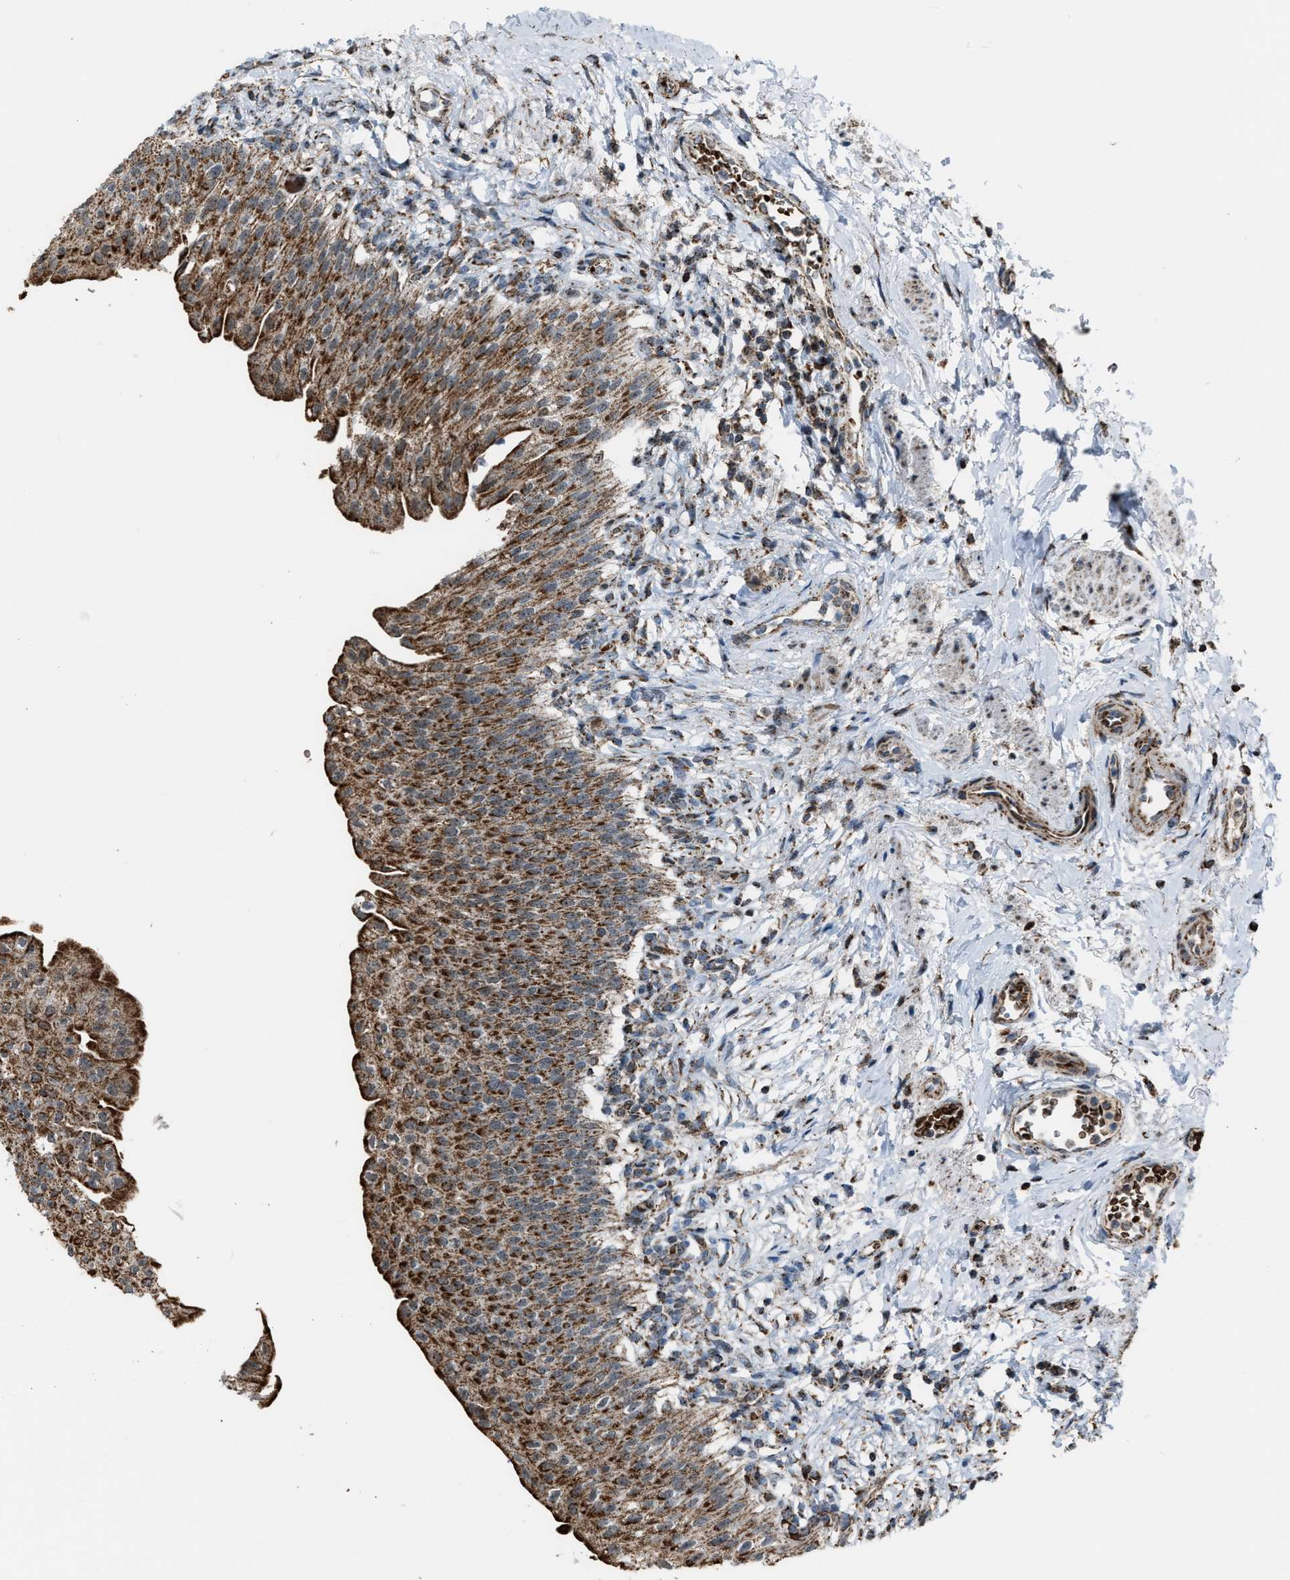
{"staining": {"intensity": "strong", "quantity": ">75%", "location": "cytoplasmic/membranous"}, "tissue": "urinary bladder", "cell_type": "Urothelial cells", "image_type": "normal", "snomed": [{"axis": "morphology", "description": "Normal tissue, NOS"}, {"axis": "topography", "description": "Urinary bladder"}], "caption": "Strong cytoplasmic/membranous positivity for a protein is seen in about >75% of urothelial cells of unremarkable urinary bladder using immunohistochemistry (IHC).", "gene": "CHN2", "patient": {"sex": "female", "age": 60}}